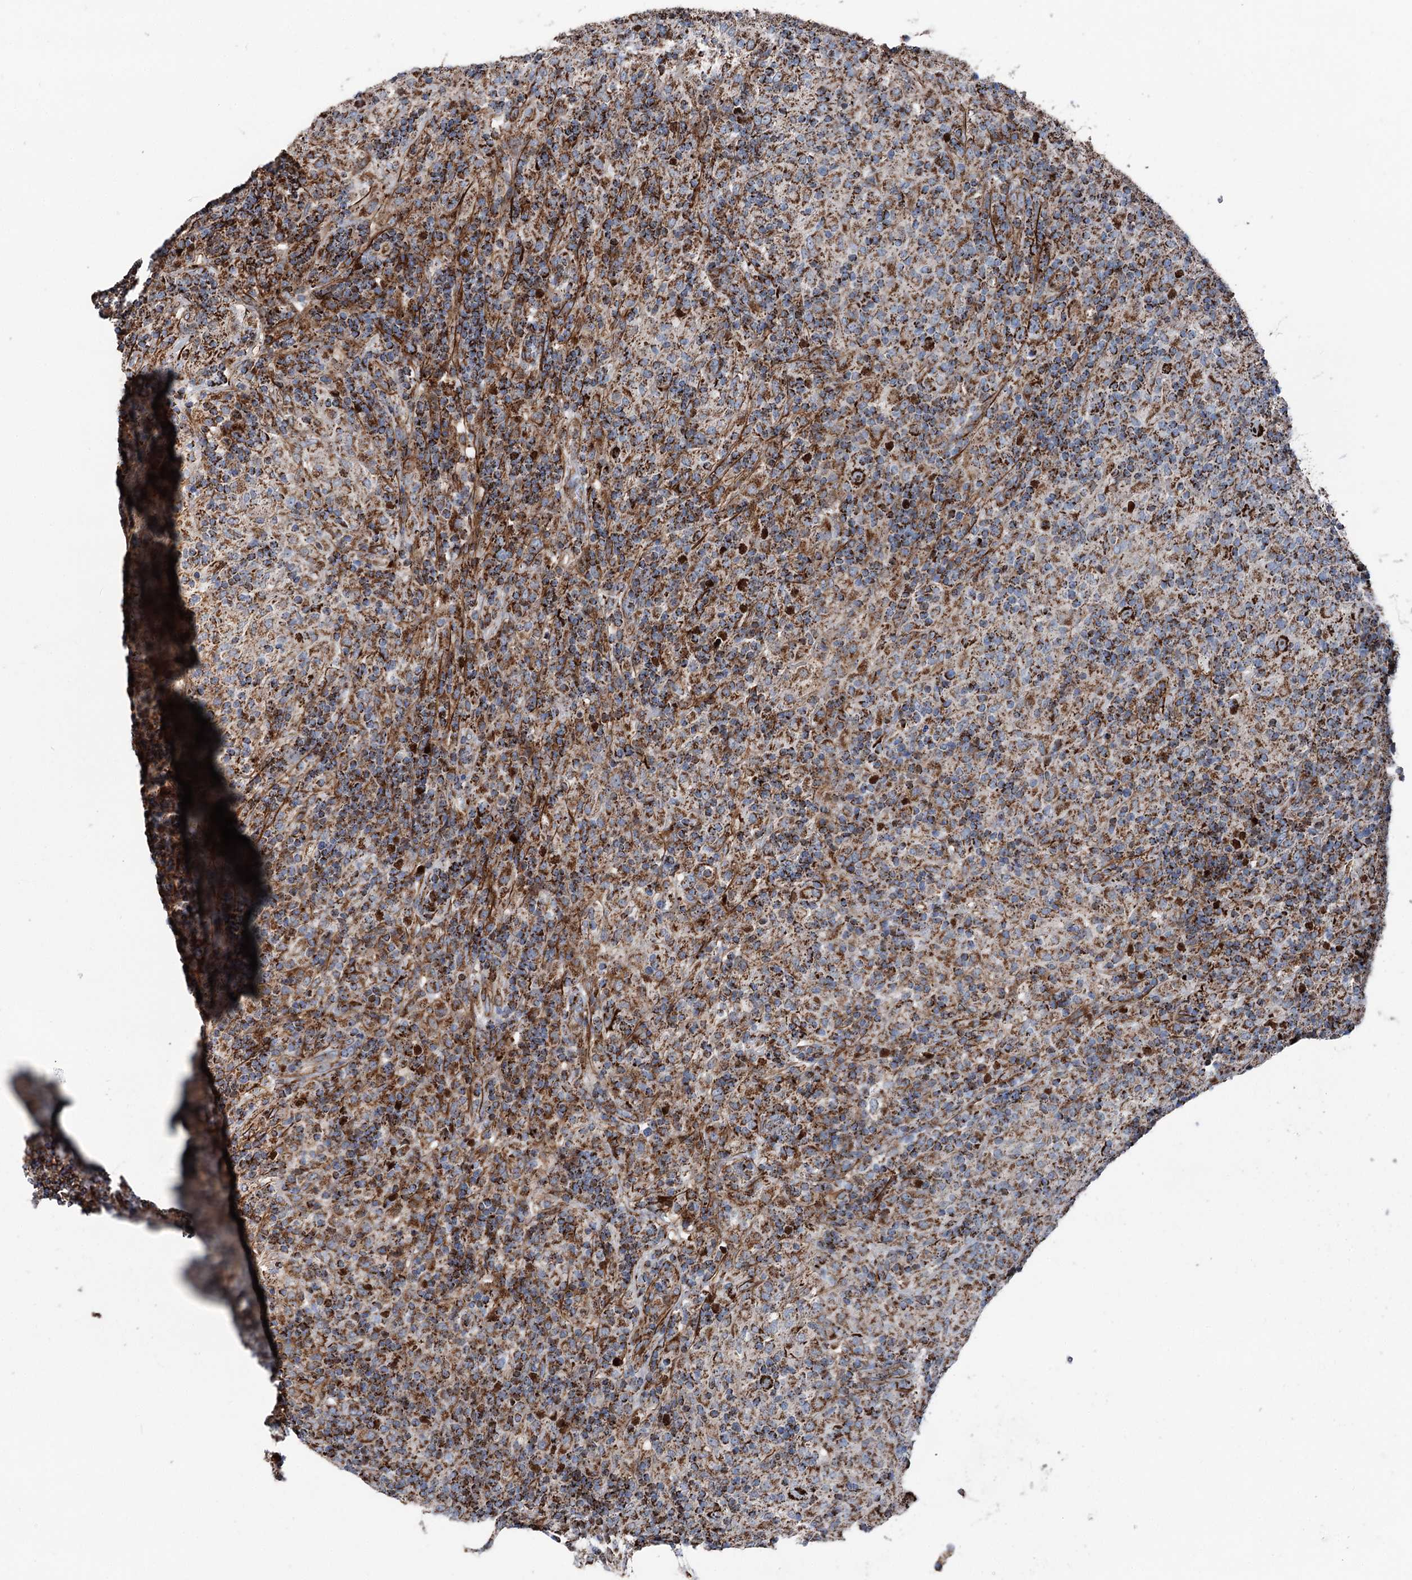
{"staining": {"intensity": "strong", "quantity": ">75%", "location": "cytoplasmic/membranous"}, "tissue": "lymphoma", "cell_type": "Tumor cells", "image_type": "cancer", "snomed": [{"axis": "morphology", "description": "Hodgkin's disease, NOS"}, {"axis": "topography", "description": "Lymph node"}], "caption": "Immunohistochemistry photomicrograph of human Hodgkin's disease stained for a protein (brown), which shows high levels of strong cytoplasmic/membranous staining in about >75% of tumor cells.", "gene": "DDIAS", "patient": {"sex": "male", "age": 70}}